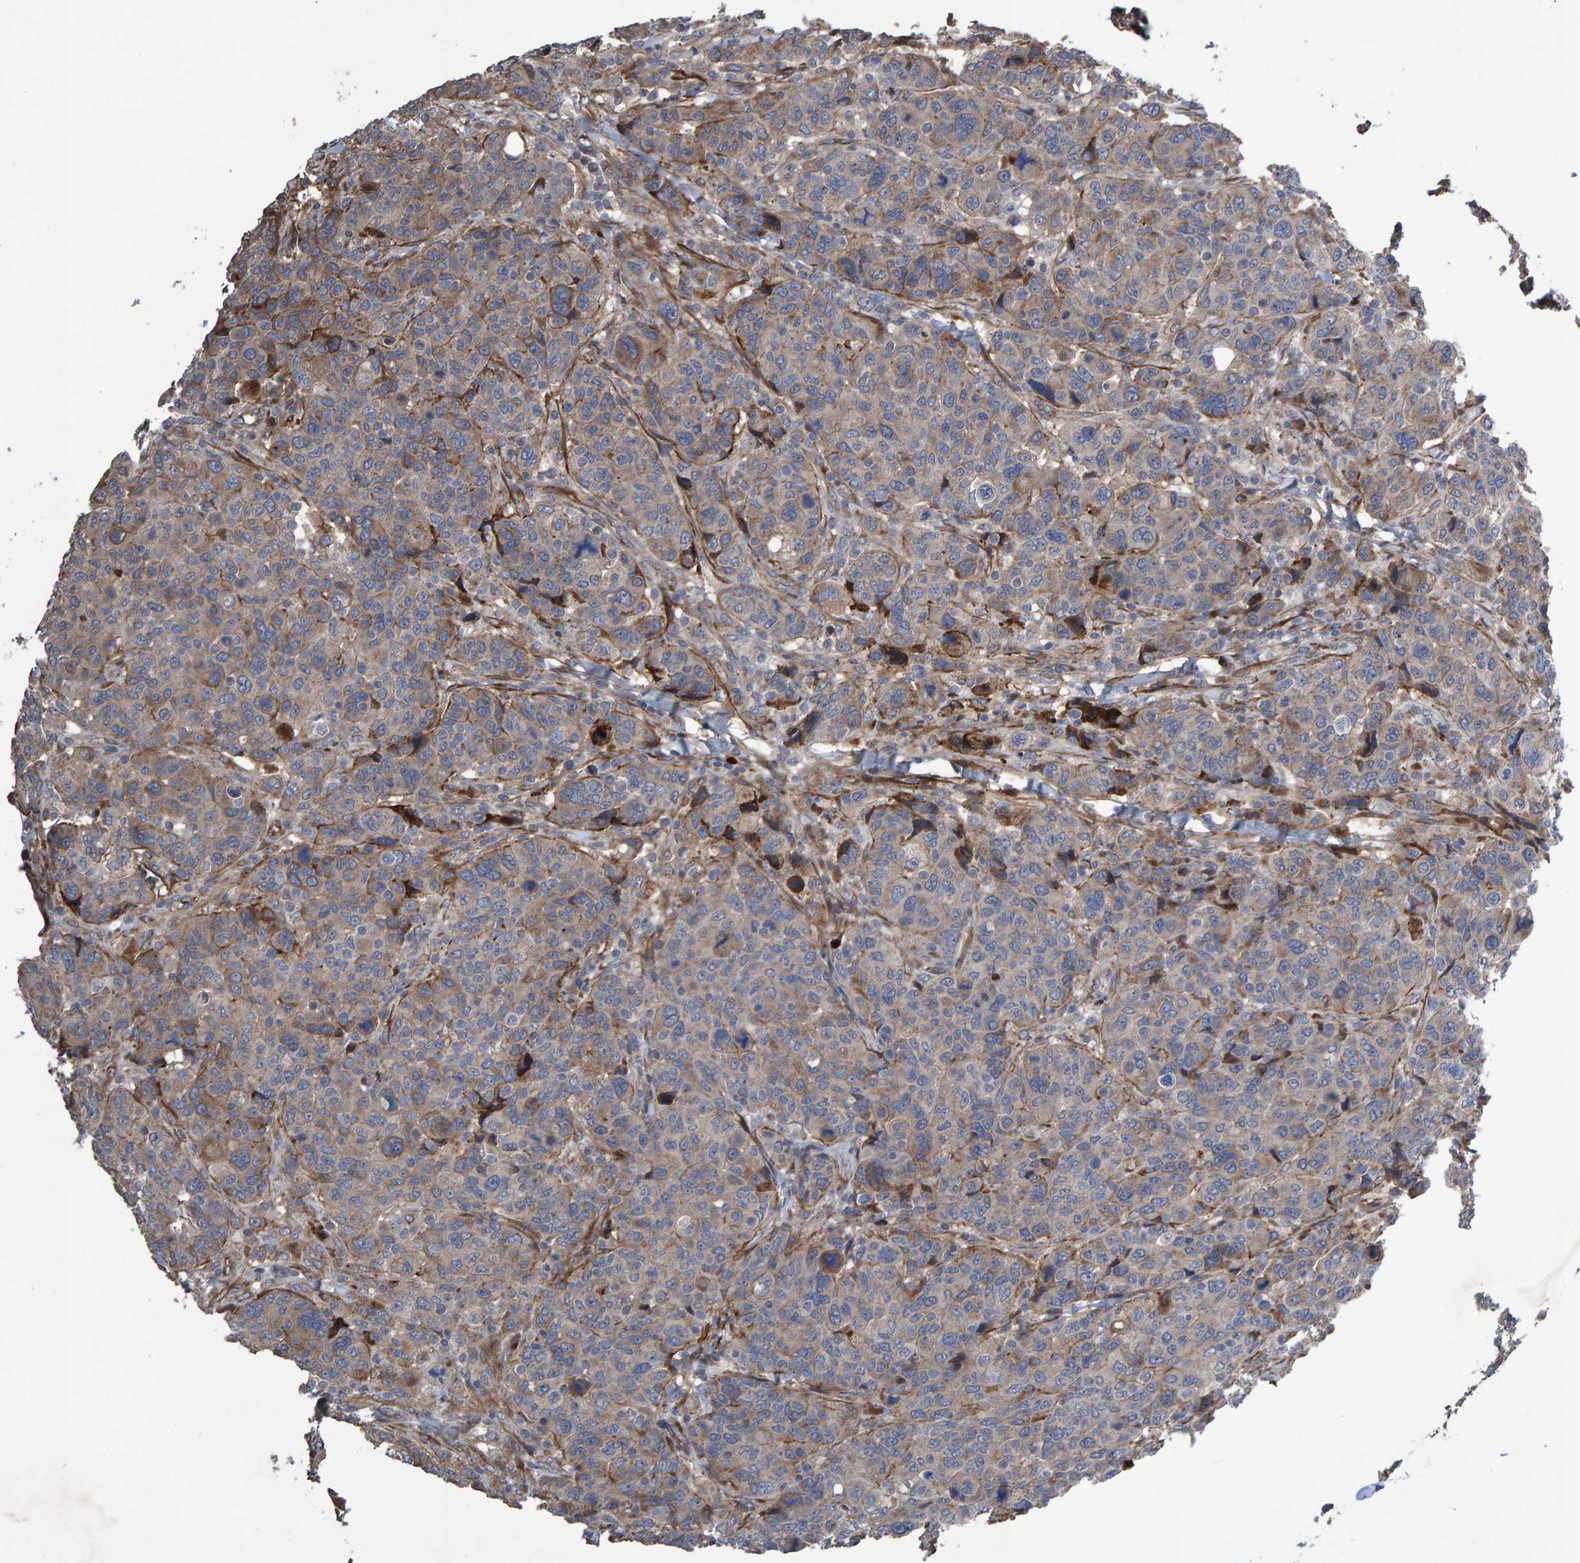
{"staining": {"intensity": "weak", "quantity": ">75%", "location": "cytoplasmic/membranous"}, "tissue": "breast cancer", "cell_type": "Tumor cells", "image_type": "cancer", "snomed": [{"axis": "morphology", "description": "Duct carcinoma"}, {"axis": "topography", "description": "Breast"}], "caption": "Immunohistochemistry (IHC) (DAB) staining of human breast cancer shows weak cytoplasmic/membranous protein positivity in about >75% of tumor cells.", "gene": "SLIT2", "patient": {"sex": "female", "age": 37}}